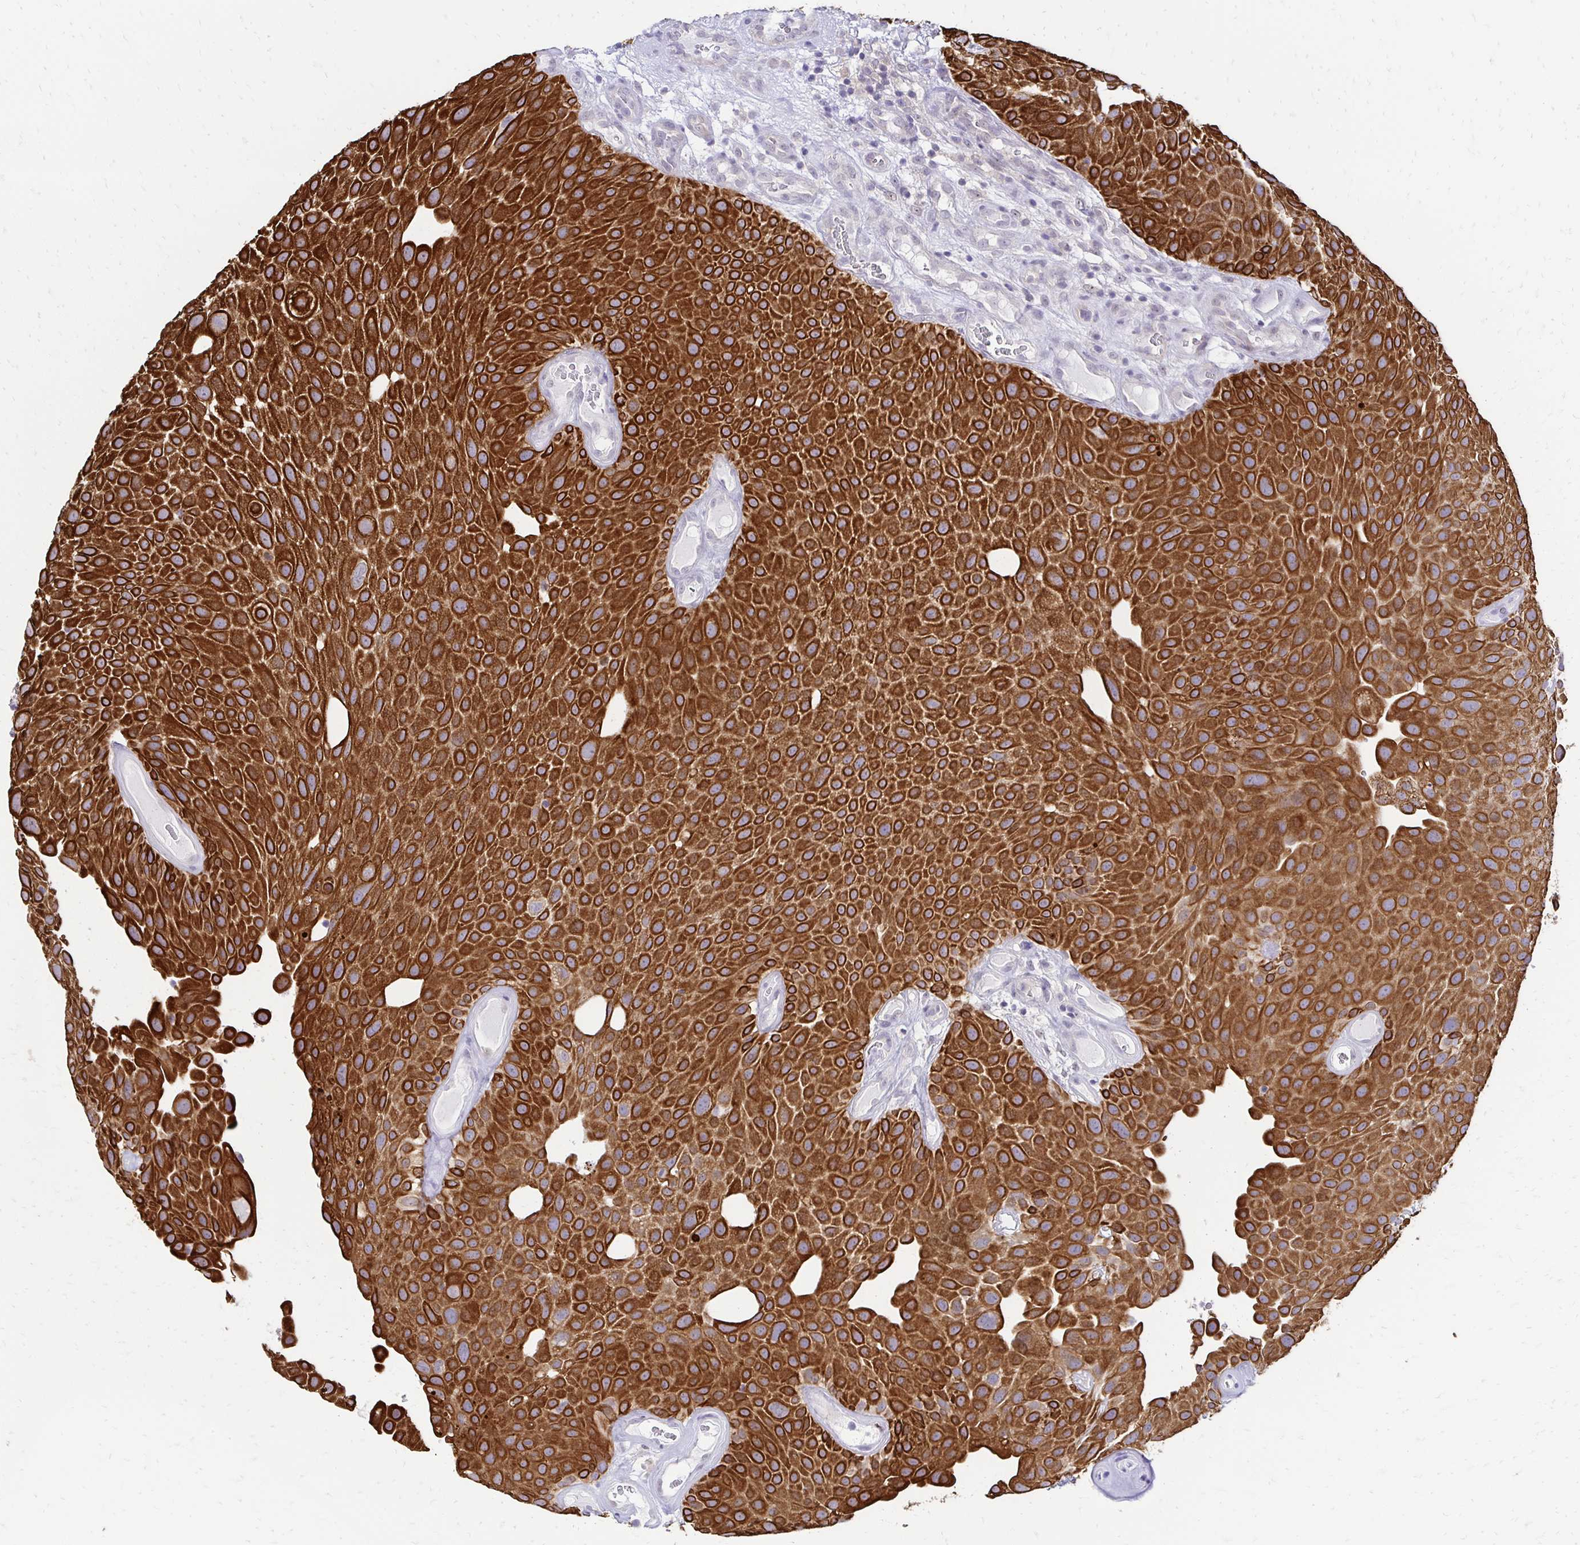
{"staining": {"intensity": "strong", "quantity": ">75%", "location": "cytoplasmic/membranous"}, "tissue": "urothelial cancer", "cell_type": "Tumor cells", "image_type": "cancer", "snomed": [{"axis": "morphology", "description": "Urothelial carcinoma, Low grade"}, {"axis": "topography", "description": "Urinary bladder"}], "caption": "Urothelial carcinoma (low-grade) stained with immunohistochemistry (IHC) shows strong cytoplasmic/membranous positivity in approximately >75% of tumor cells.", "gene": "C1QTNF2", "patient": {"sex": "male", "age": 72}}